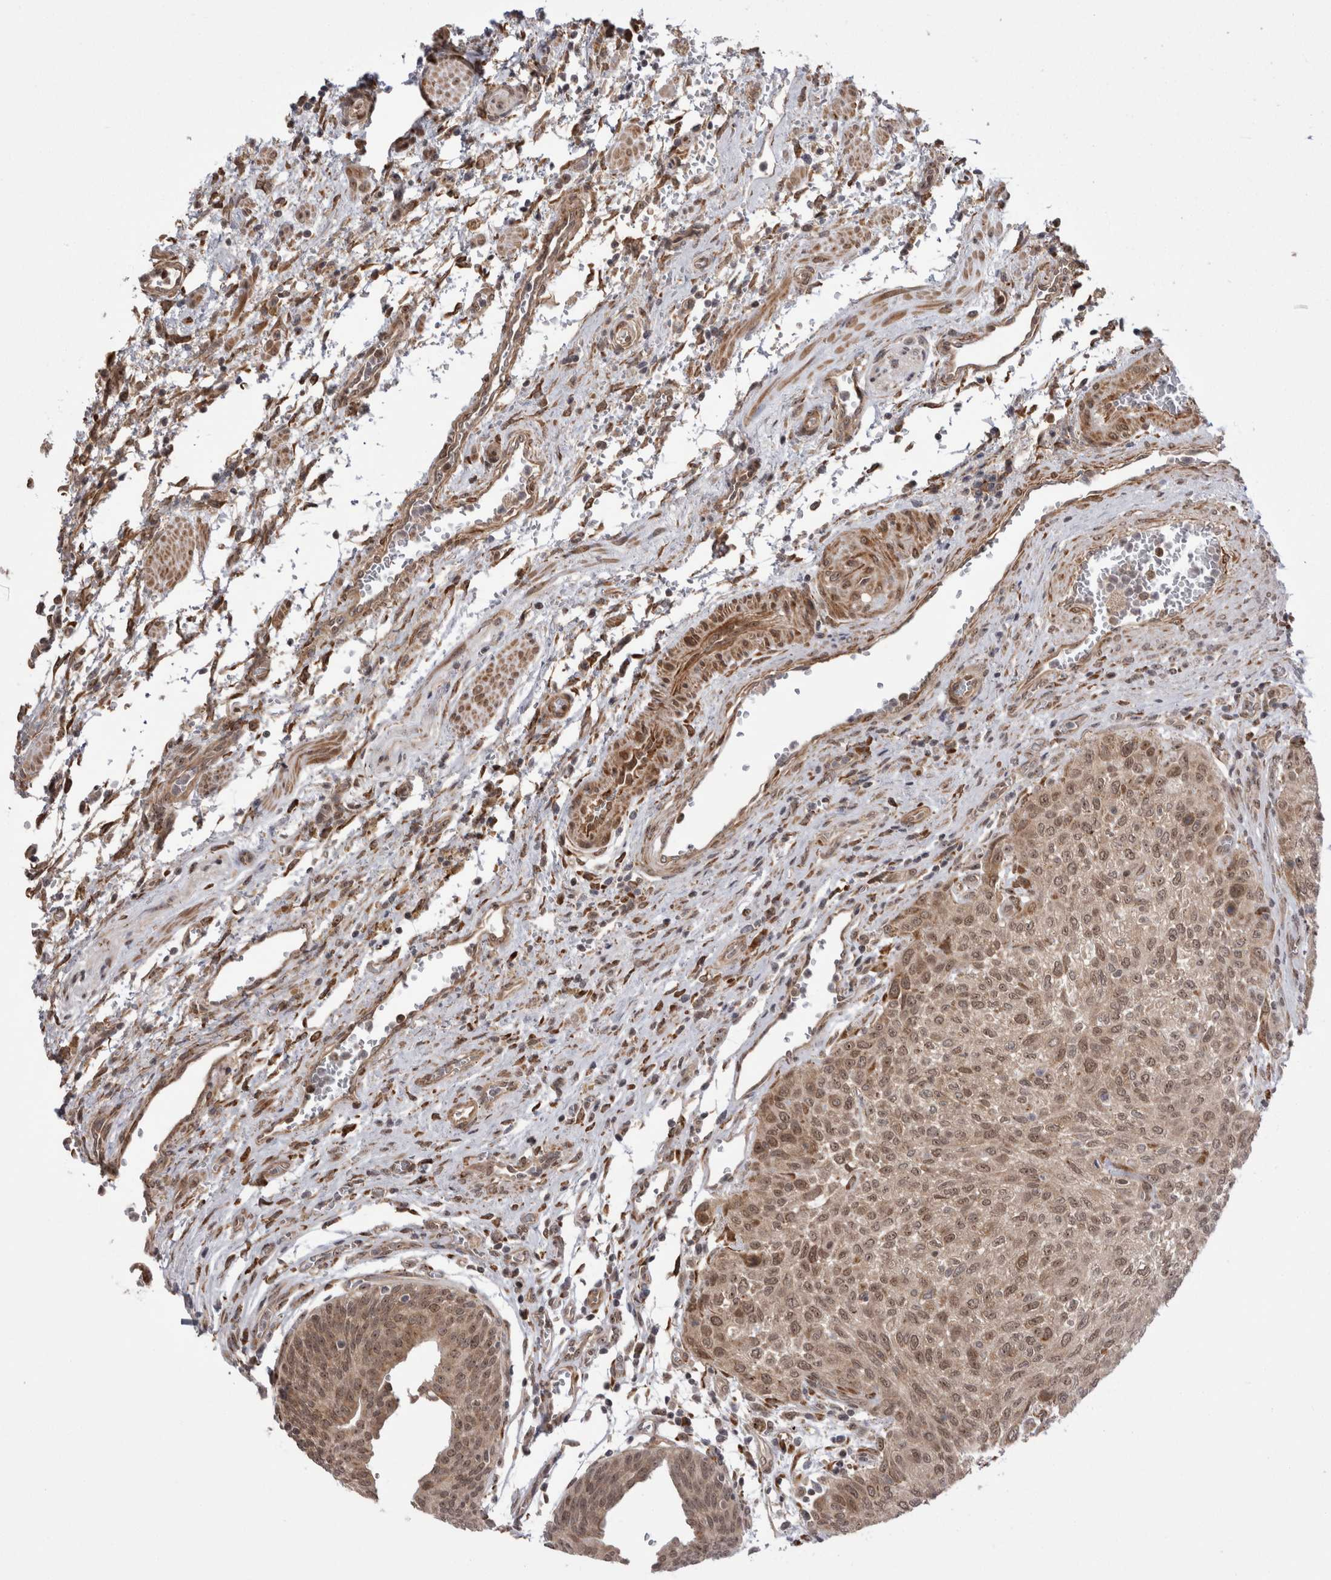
{"staining": {"intensity": "moderate", "quantity": ">75%", "location": "cytoplasmic/membranous,nuclear"}, "tissue": "urothelial cancer", "cell_type": "Tumor cells", "image_type": "cancer", "snomed": [{"axis": "morphology", "description": "Urothelial carcinoma, Low grade"}, {"axis": "morphology", "description": "Urothelial carcinoma, High grade"}, {"axis": "topography", "description": "Urinary bladder"}], "caption": "Moderate cytoplasmic/membranous and nuclear protein expression is appreciated in approximately >75% of tumor cells in urothelial cancer.", "gene": "EXOSC4", "patient": {"sex": "male", "age": 35}}